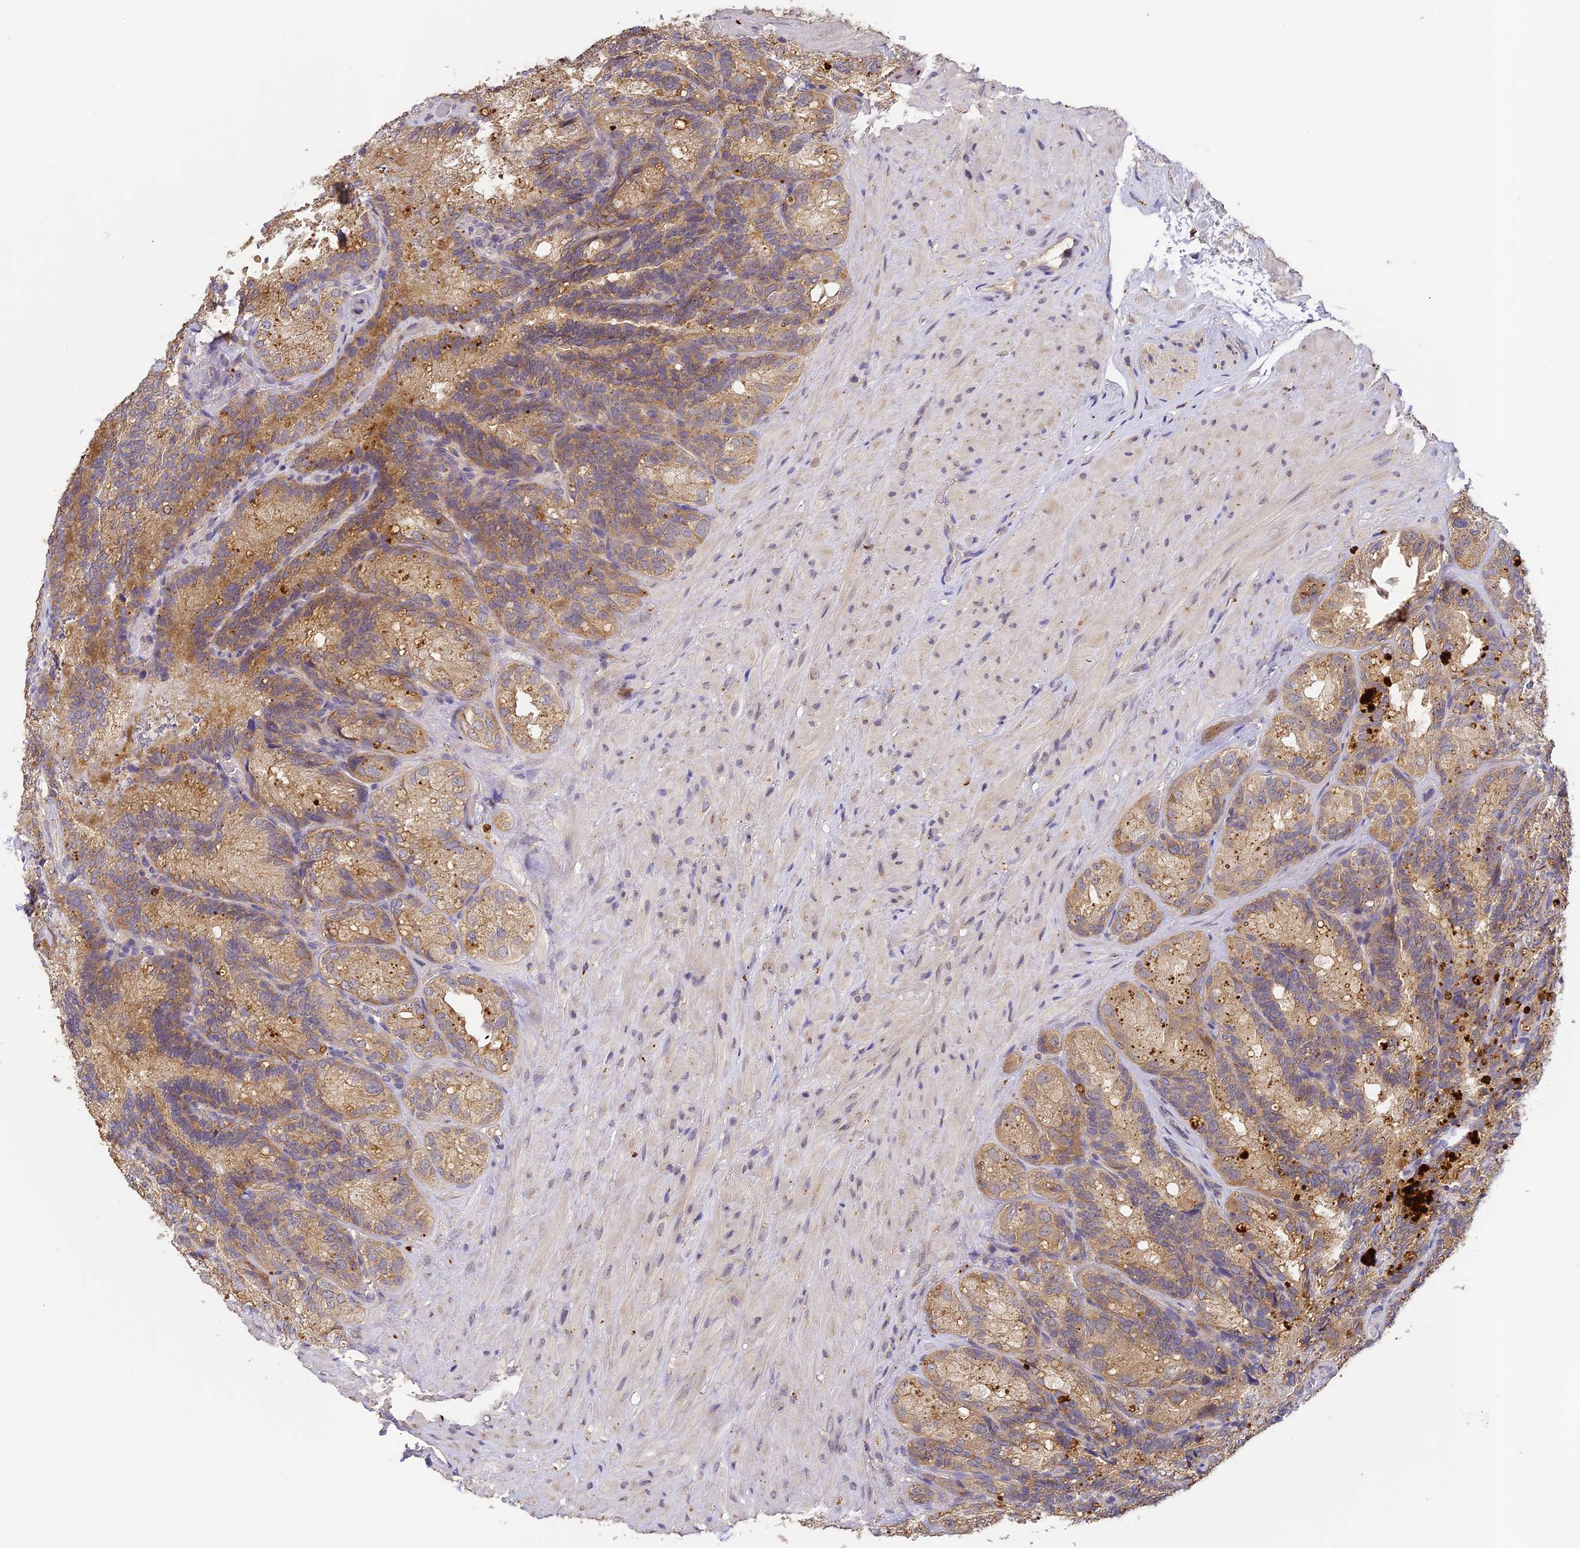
{"staining": {"intensity": "moderate", "quantity": ">75%", "location": "cytoplasmic/membranous"}, "tissue": "seminal vesicle", "cell_type": "Glandular cells", "image_type": "normal", "snomed": [{"axis": "morphology", "description": "Normal tissue, NOS"}, {"axis": "topography", "description": "Seminal veicle"}], "caption": "Brown immunohistochemical staining in normal seminal vesicle shows moderate cytoplasmic/membranous staining in approximately >75% of glandular cells. Using DAB (brown) and hematoxylin (blue) stains, captured at high magnification using brightfield microscopy.", "gene": "YAE1", "patient": {"sex": "male", "age": 60}}